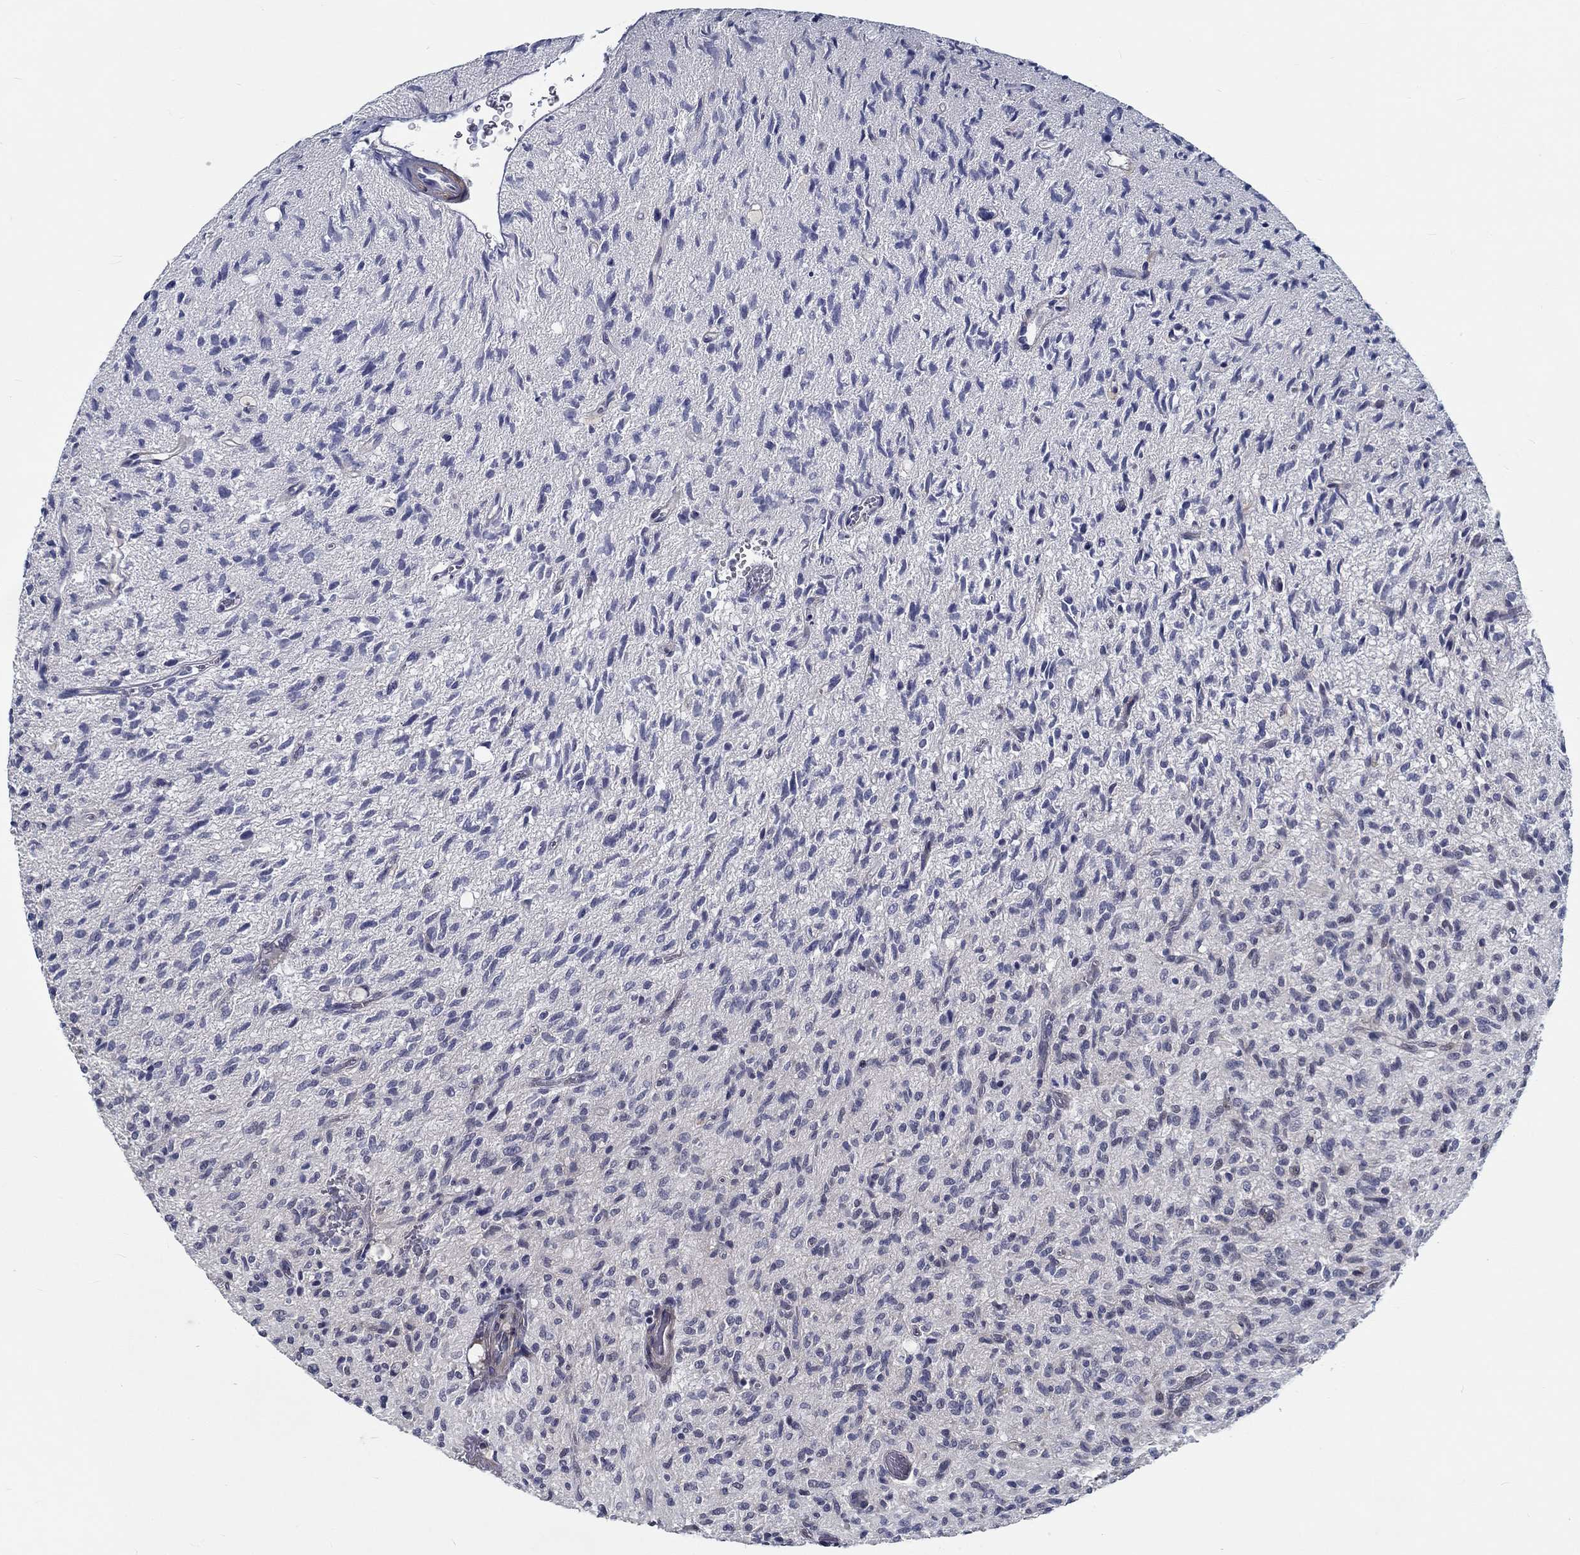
{"staining": {"intensity": "negative", "quantity": "none", "location": "none"}, "tissue": "glioma", "cell_type": "Tumor cells", "image_type": "cancer", "snomed": [{"axis": "morphology", "description": "Glioma, malignant, High grade"}, {"axis": "topography", "description": "Brain"}], "caption": "This histopathology image is of glioma stained with immunohistochemistry (IHC) to label a protein in brown with the nuclei are counter-stained blue. There is no positivity in tumor cells.", "gene": "MYBPC1", "patient": {"sex": "male", "age": 64}}